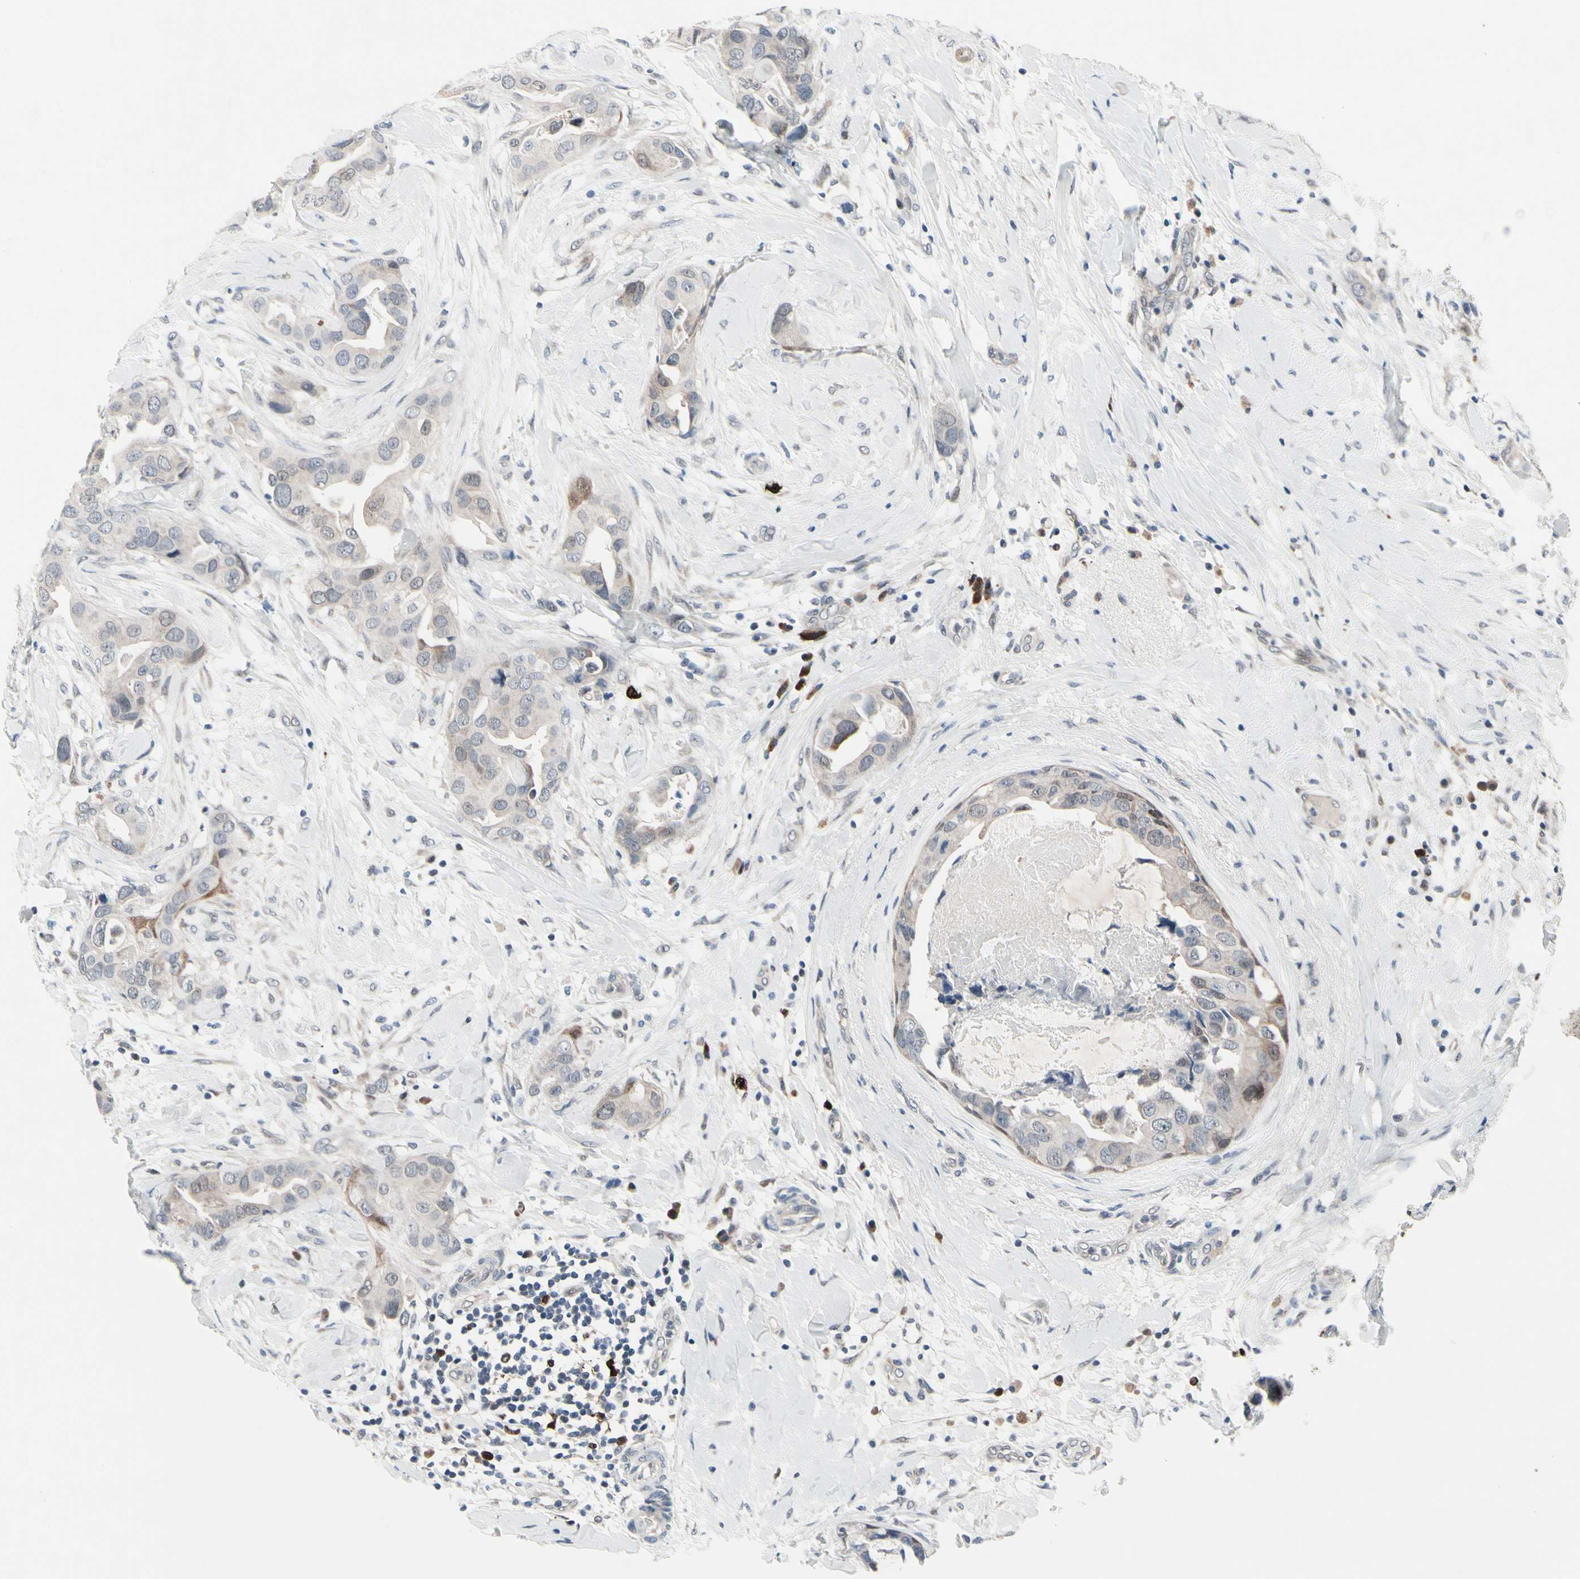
{"staining": {"intensity": "weak", "quantity": "<25%", "location": "cytoplasmic/membranous"}, "tissue": "breast cancer", "cell_type": "Tumor cells", "image_type": "cancer", "snomed": [{"axis": "morphology", "description": "Duct carcinoma"}, {"axis": "topography", "description": "Breast"}], "caption": "Breast cancer (infiltrating ductal carcinoma) was stained to show a protein in brown. There is no significant expression in tumor cells.", "gene": "TXN", "patient": {"sex": "female", "age": 40}}